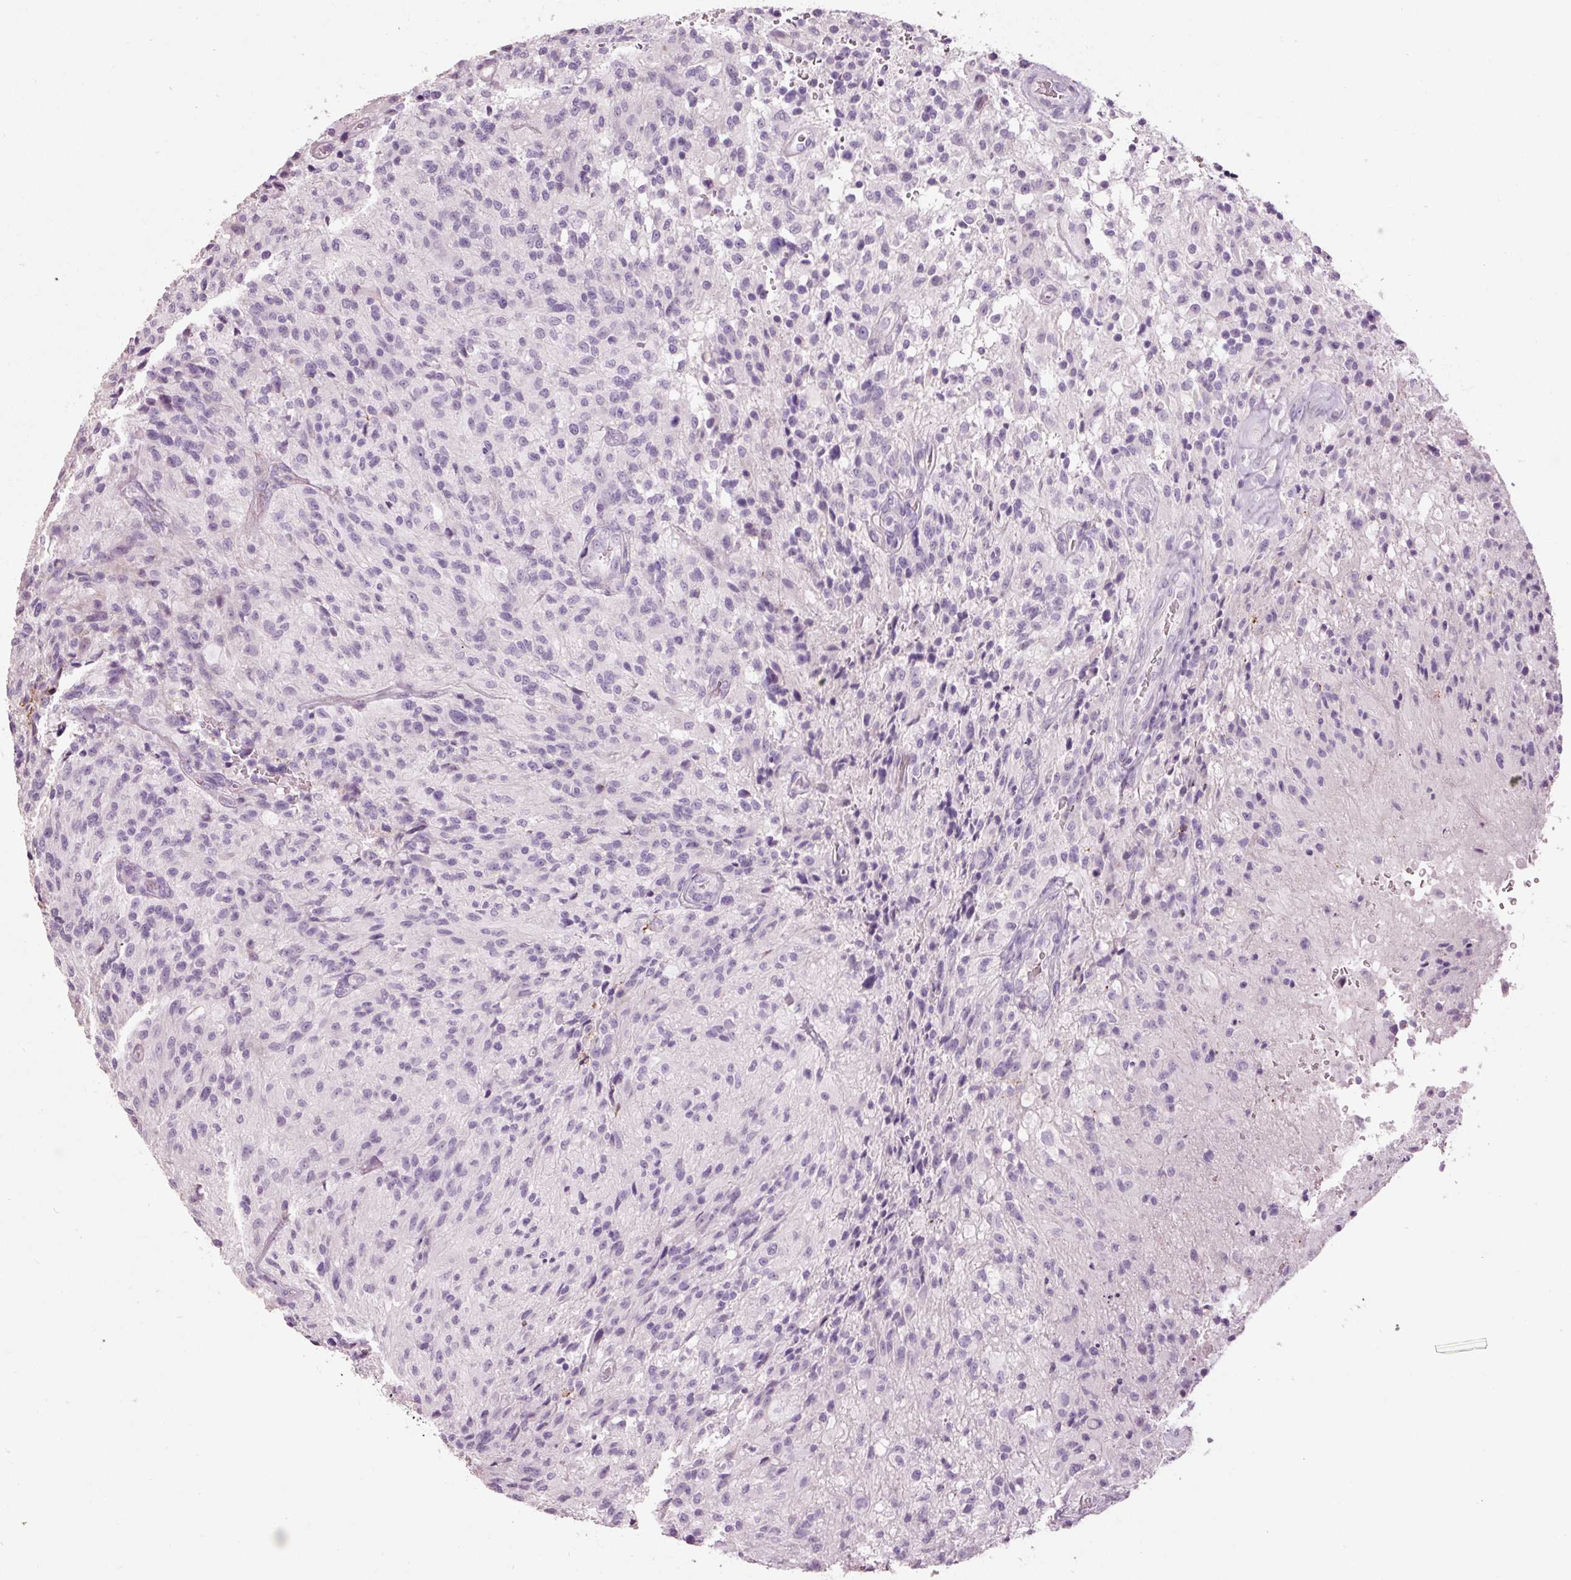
{"staining": {"intensity": "negative", "quantity": "none", "location": "none"}, "tissue": "glioma", "cell_type": "Tumor cells", "image_type": "cancer", "snomed": [{"axis": "morphology", "description": "Normal tissue, NOS"}, {"axis": "morphology", "description": "Glioma, malignant, High grade"}, {"axis": "topography", "description": "Cerebral cortex"}], "caption": "This is a photomicrograph of immunohistochemistry (IHC) staining of malignant glioma (high-grade), which shows no staining in tumor cells.", "gene": "MUC5AC", "patient": {"sex": "male", "age": 56}}